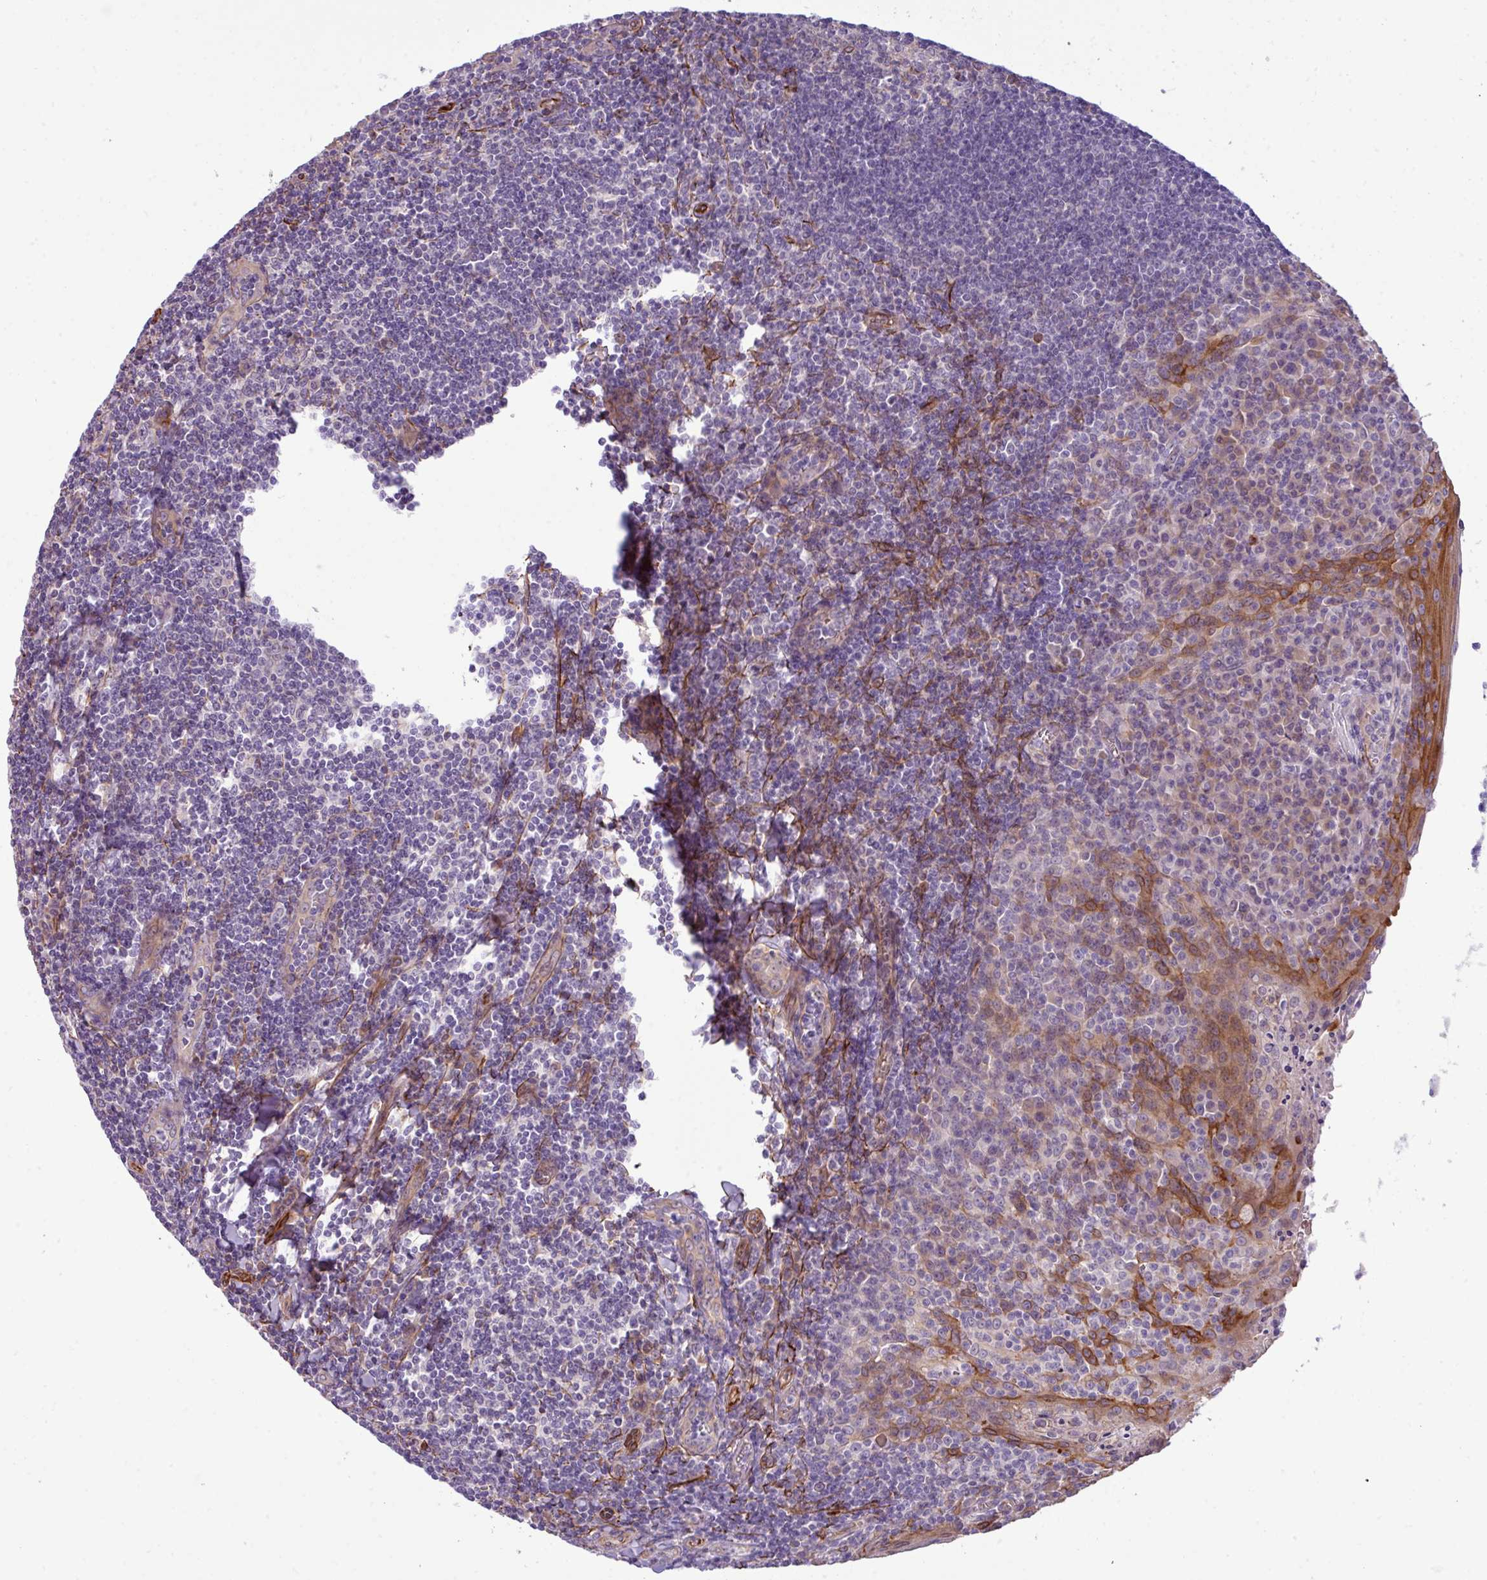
{"staining": {"intensity": "moderate", "quantity": "<25%", "location": "cytoplasmic/membranous"}, "tissue": "tonsil", "cell_type": "Germinal center cells", "image_type": "normal", "snomed": [{"axis": "morphology", "description": "Normal tissue, NOS"}, {"axis": "topography", "description": "Tonsil"}], "caption": "Protein staining by IHC displays moderate cytoplasmic/membranous positivity in approximately <25% of germinal center cells in normal tonsil. (Stains: DAB in brown, nuclei in blue, Microscopy: brightfield microscopy at high magnification).", "gene": "PARD6A", "patient": {"sex": "male", "age": 27}}